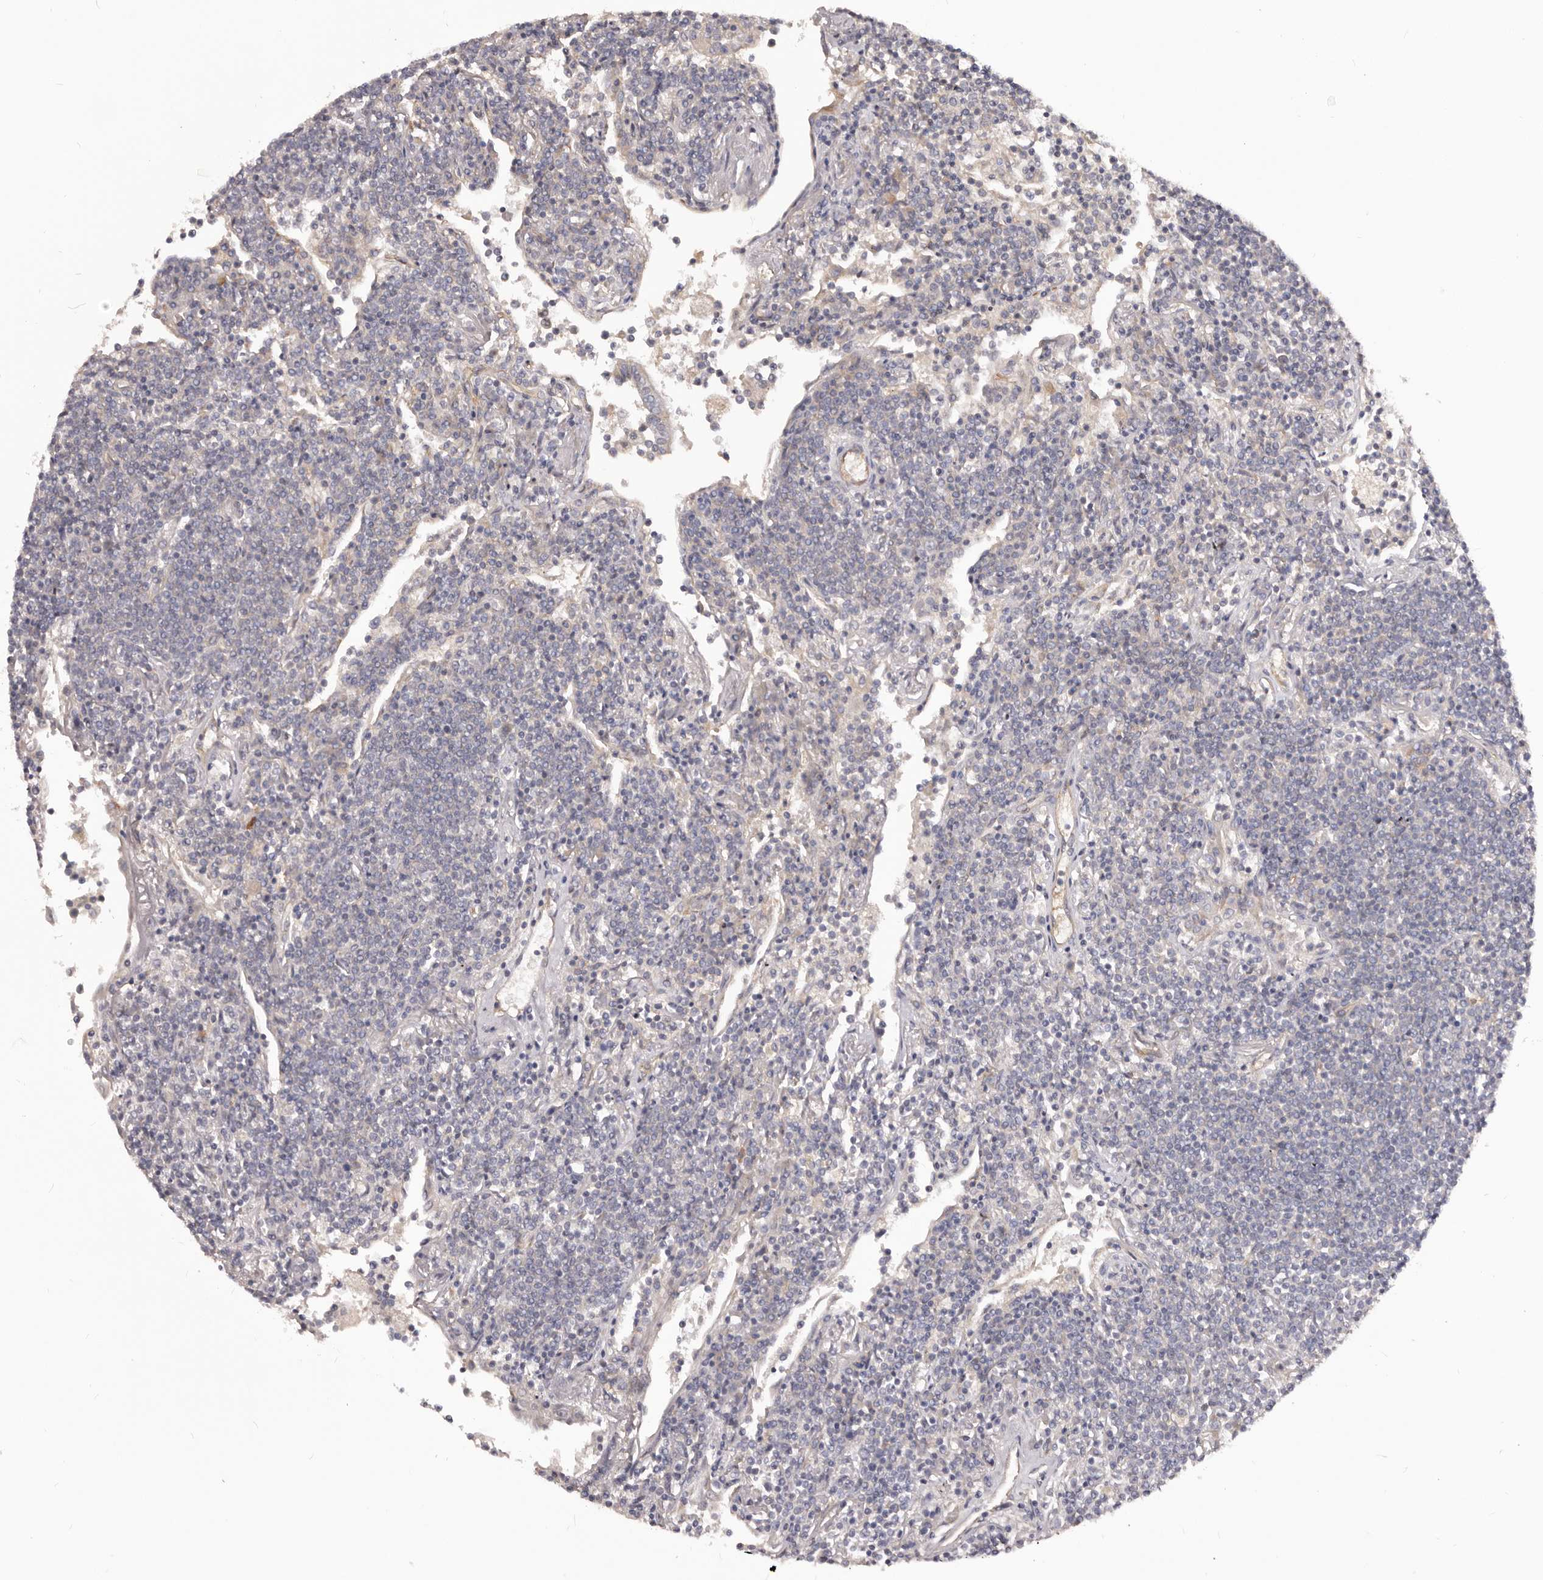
{"staining": {"intensity": "negative", "quantity": "none", "location": "none"}, "tissue": "lymphoma", "cell_type": "Tumor cells", "image_type": "cancer", "snomed": [{"axis": "morphology", "description": "Malignant lymphoma, non-Hodgkin's type, Low grade"}, {"axis": "topography", "description": "Lung"}], "caption": "Tumor cells are negative for protein expression in human lymphoma. The staining is performed using DAB (3,3'-diaminobenzidine) brown chromogen with nuclei counter-stained in using hematoxylin.", "gene": "DMRT2", "patient": {"sex": "female", "age": 71}}